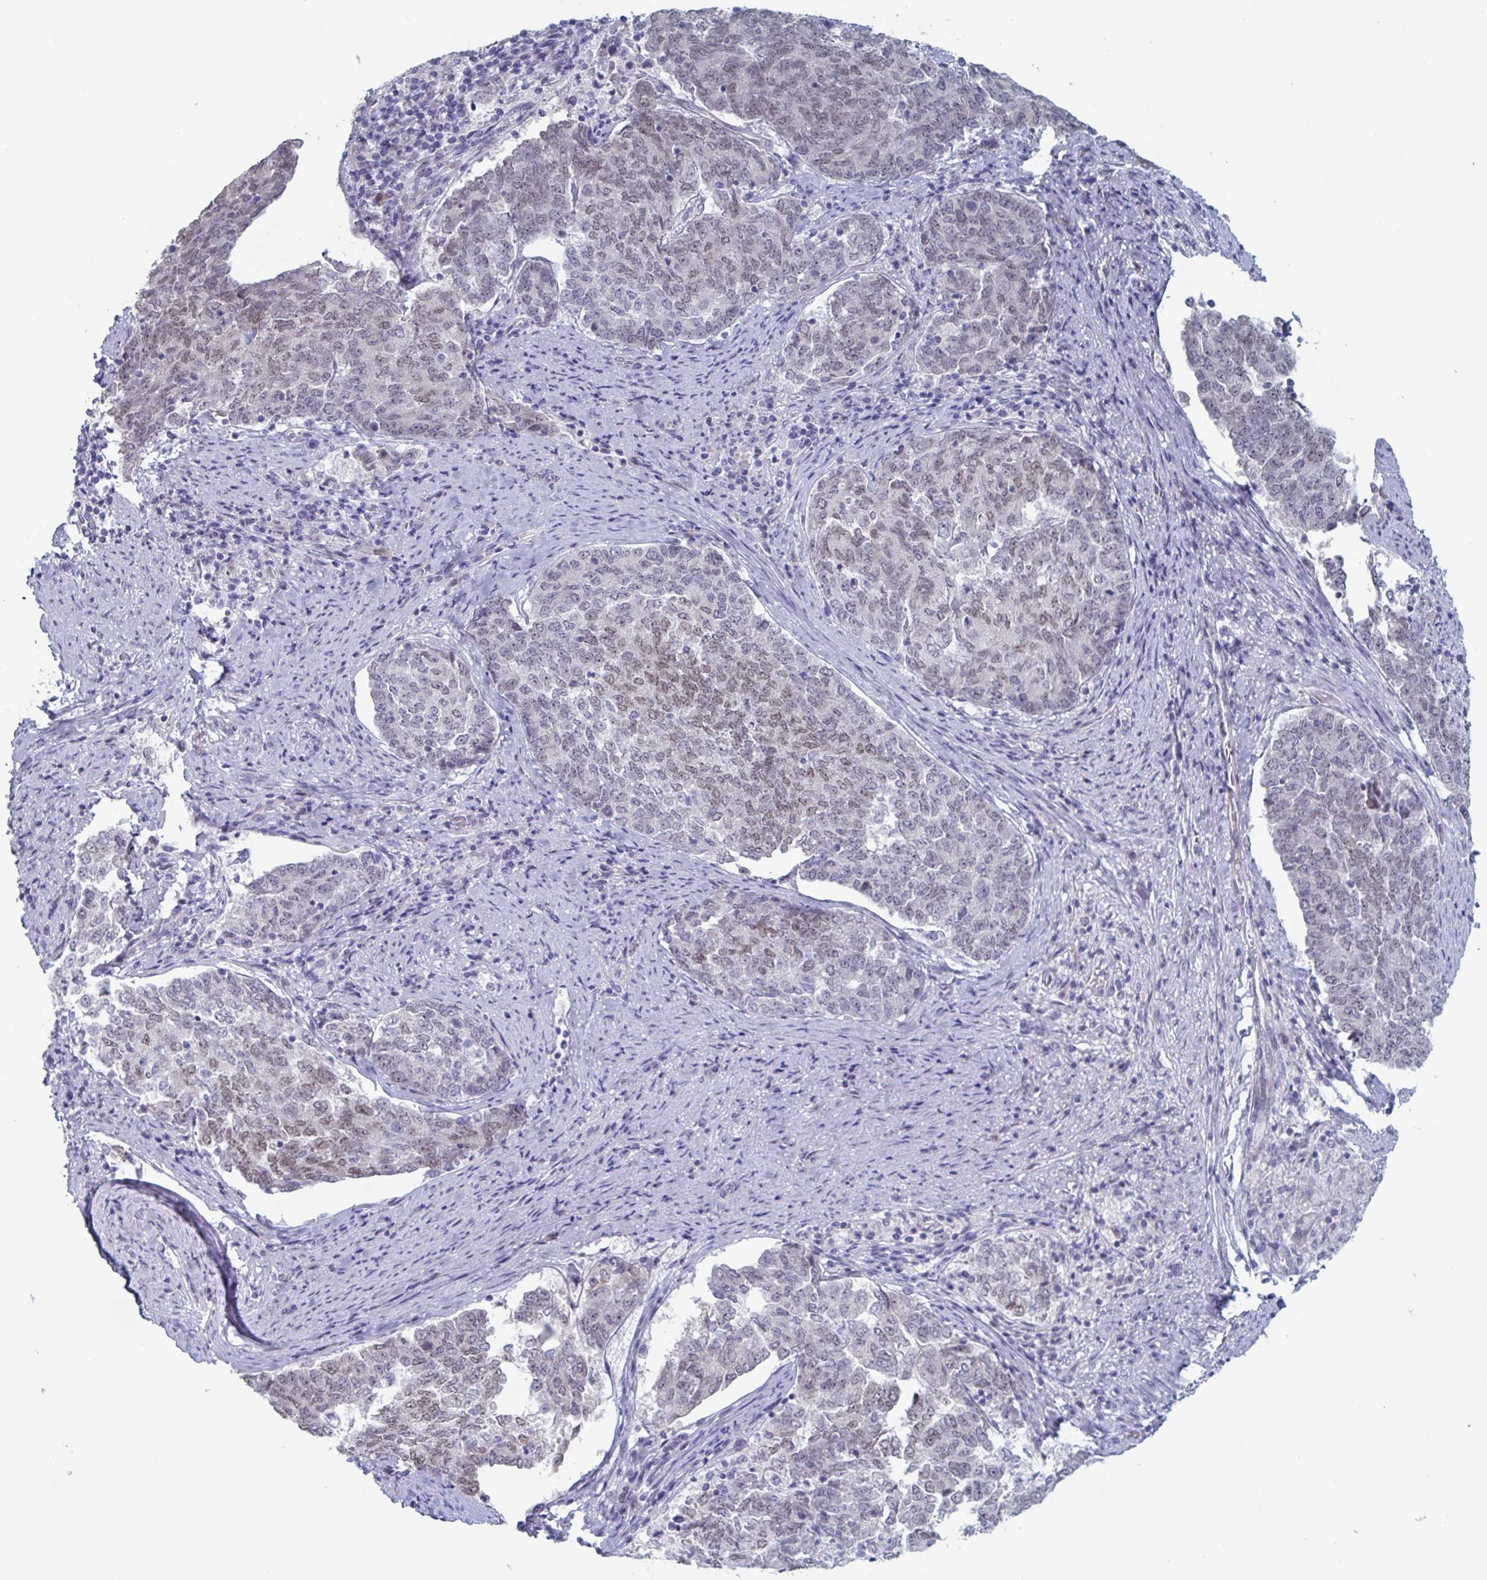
{"staining": {"intensity": "weak", "quantity": "25%-75%", "location": "nuclear"}, "tissue": "endometrial cancer", "cell_type": "Tumor cells", "image_type": "cancer", "snomed": [{"axis": "morphology", "description": "Adenocarcinoma, NOS"}, {"axis": "topography", "description": "Endometrium"}], "caption": "Immunohistochemical staining of human endometrial cancer demonstrates low levels of weak nuclear positivity in about 25%-75% of tumor cells.", "gene": "FOXA1", "patient": {"sex": "female", "age": 80}}